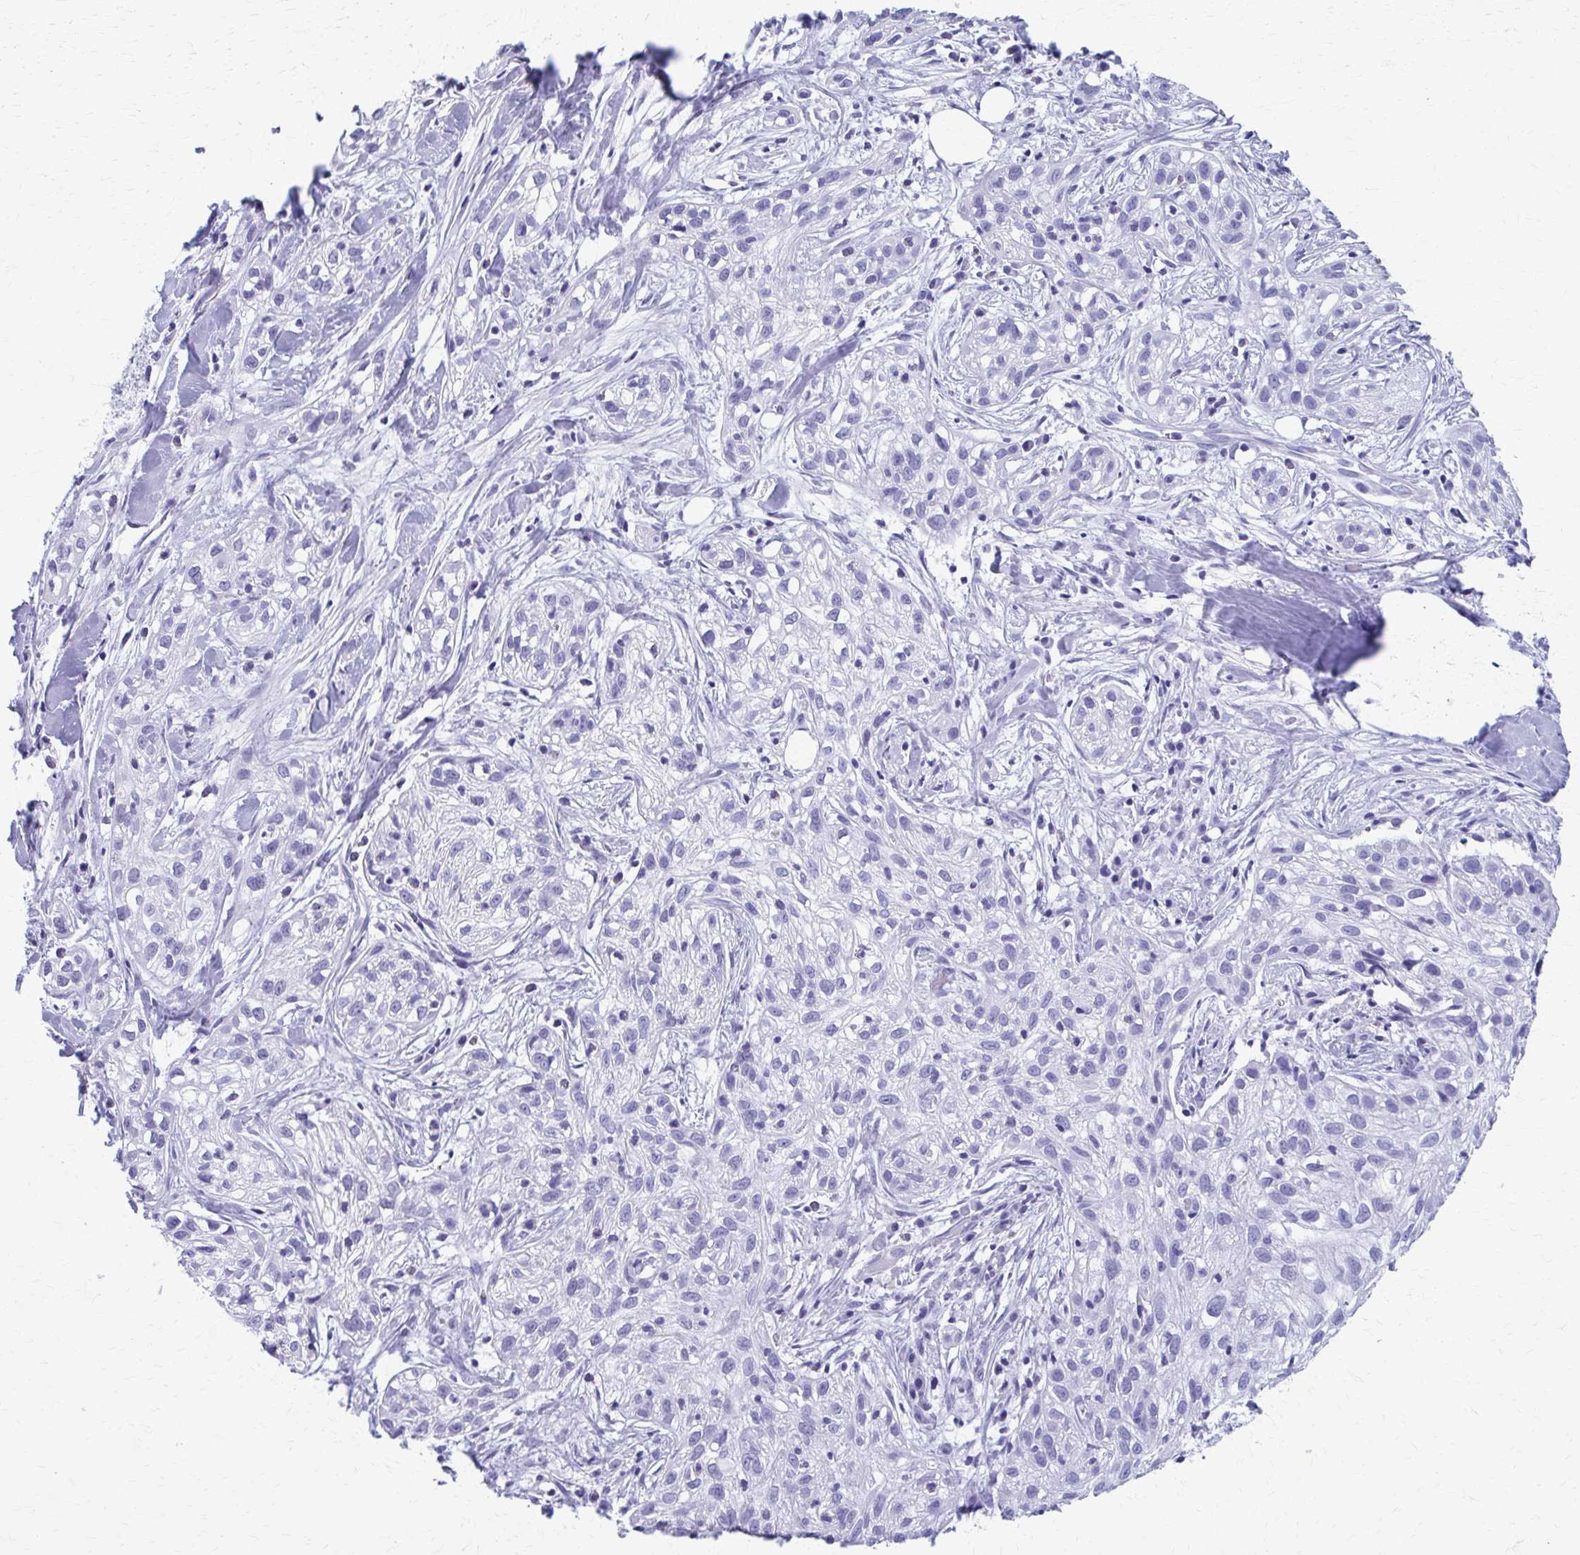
{"staining": {"intensity": "negative", "quantity": "none", "location": "none"}, "tissue": "skin cancer", "cell_type": "Tumor cells", "image_type": "cancer", "snomed": [{"axis": "morphology", "description": "Squamous cell carcinoma, NOS"}, {"axis": "topography", "description": "Skin"}], "caption": "Immunohistochemistry (IHC) micrograph of neoplastic tissue: squamous cell carcinoma (skin) stained with DAB (3,3'-diaminobenzidine) exhibits no significant protein positivity in tumor cells. (Stains: DAB immunohistochemistry with hematoxylin counter stain, Microscopy: brightfield microscopy at high magnification).", "gene": "MPLKIP", "patient": {"sex": "male", "age": 82}}